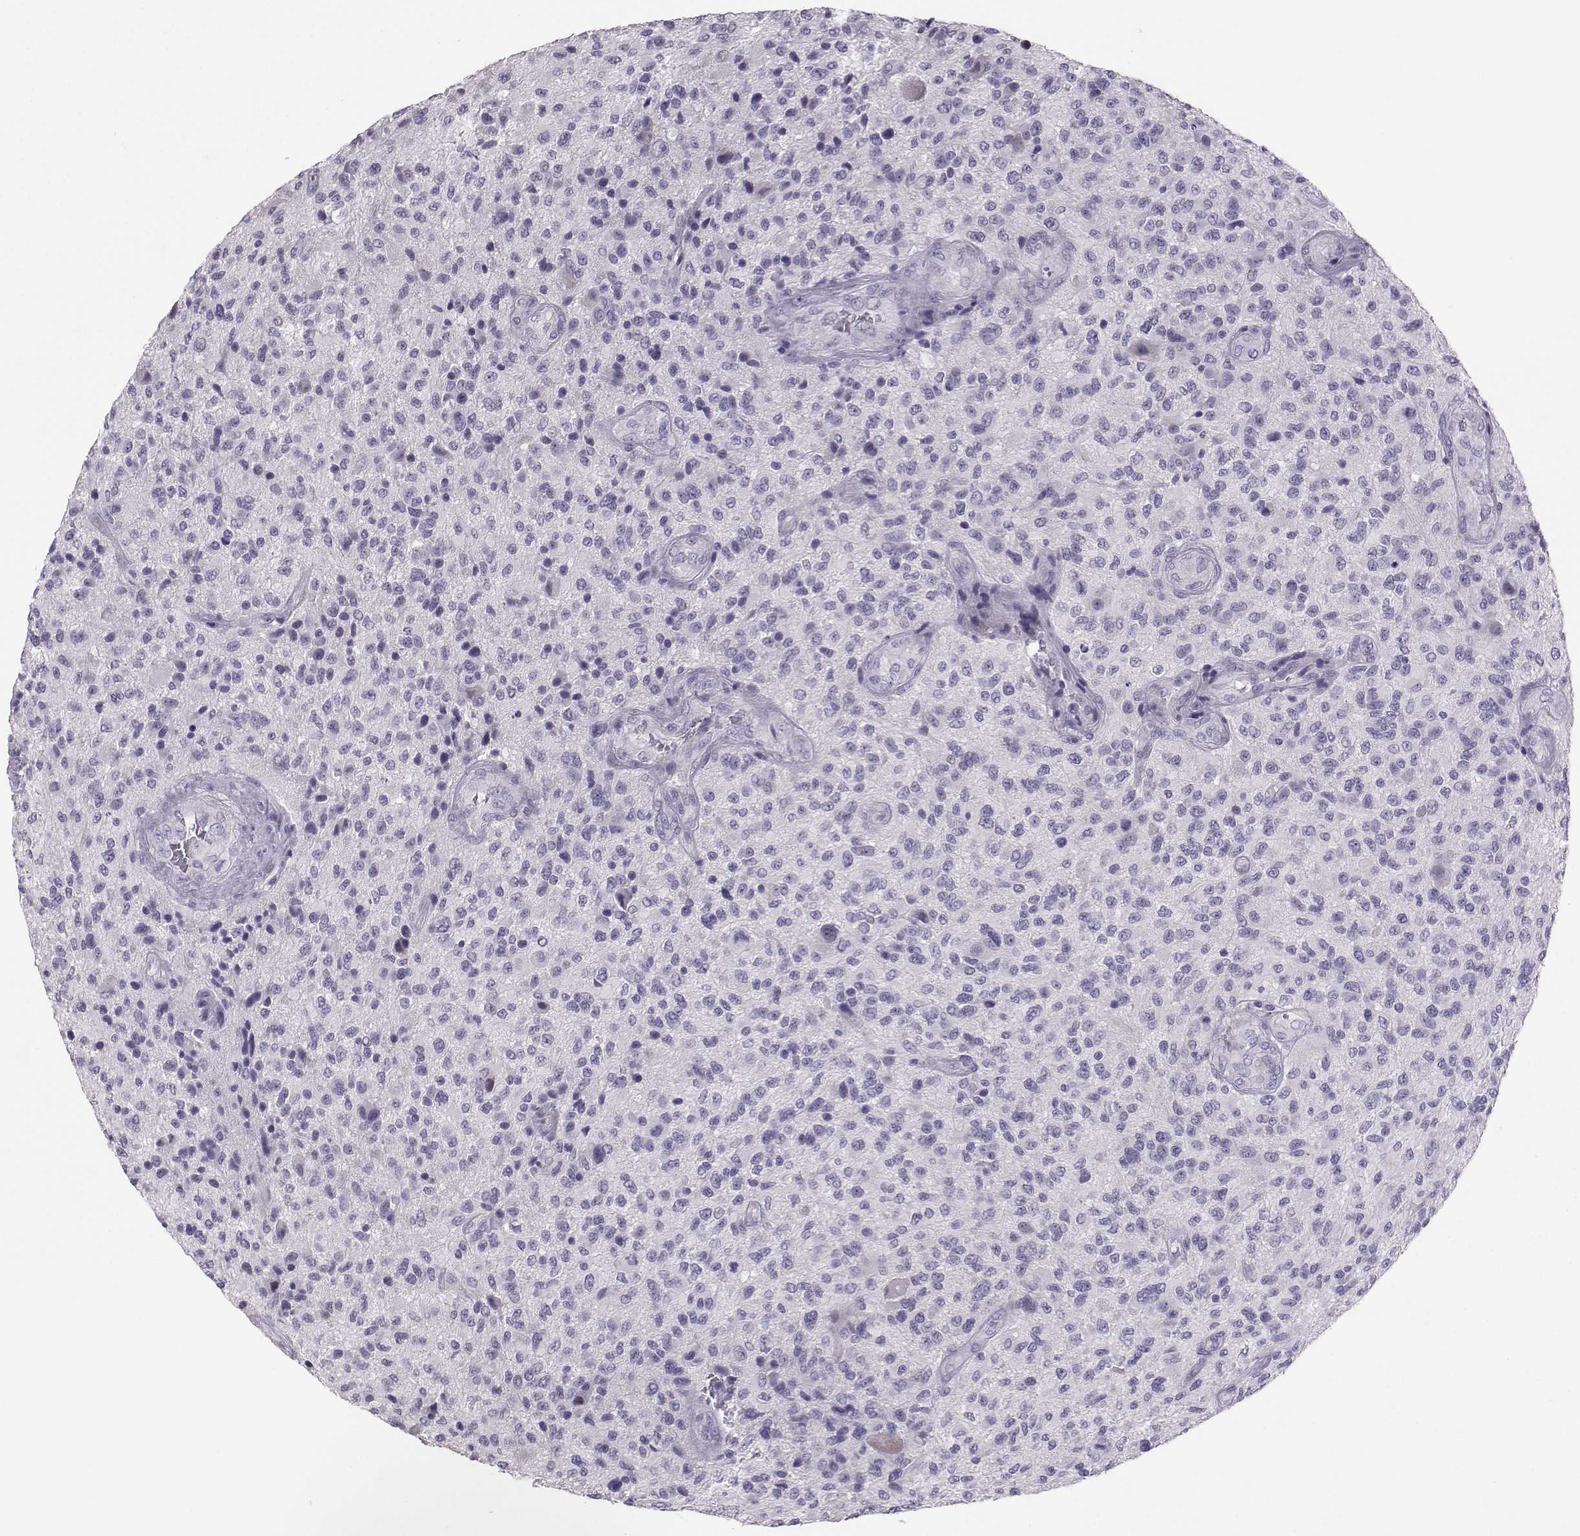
{"staining": {"intensity": "negative", "quantity": "none", "location": "none"}, "tissue": "glioma", "cell_type": "Tumor cells", "image_type": "cancer", "snomed": [{"axis": "morphology", "description": "Glioma, malignant, High grade"}, {"axis": "topography", "description": "Brain"}], "caption": "Glioma stained for a protein using immunohistochemistry (IHC) demonstrates no staining tumor cells.", "gene": "PKP2", "patient": {"sex": "male", "age": 47}}